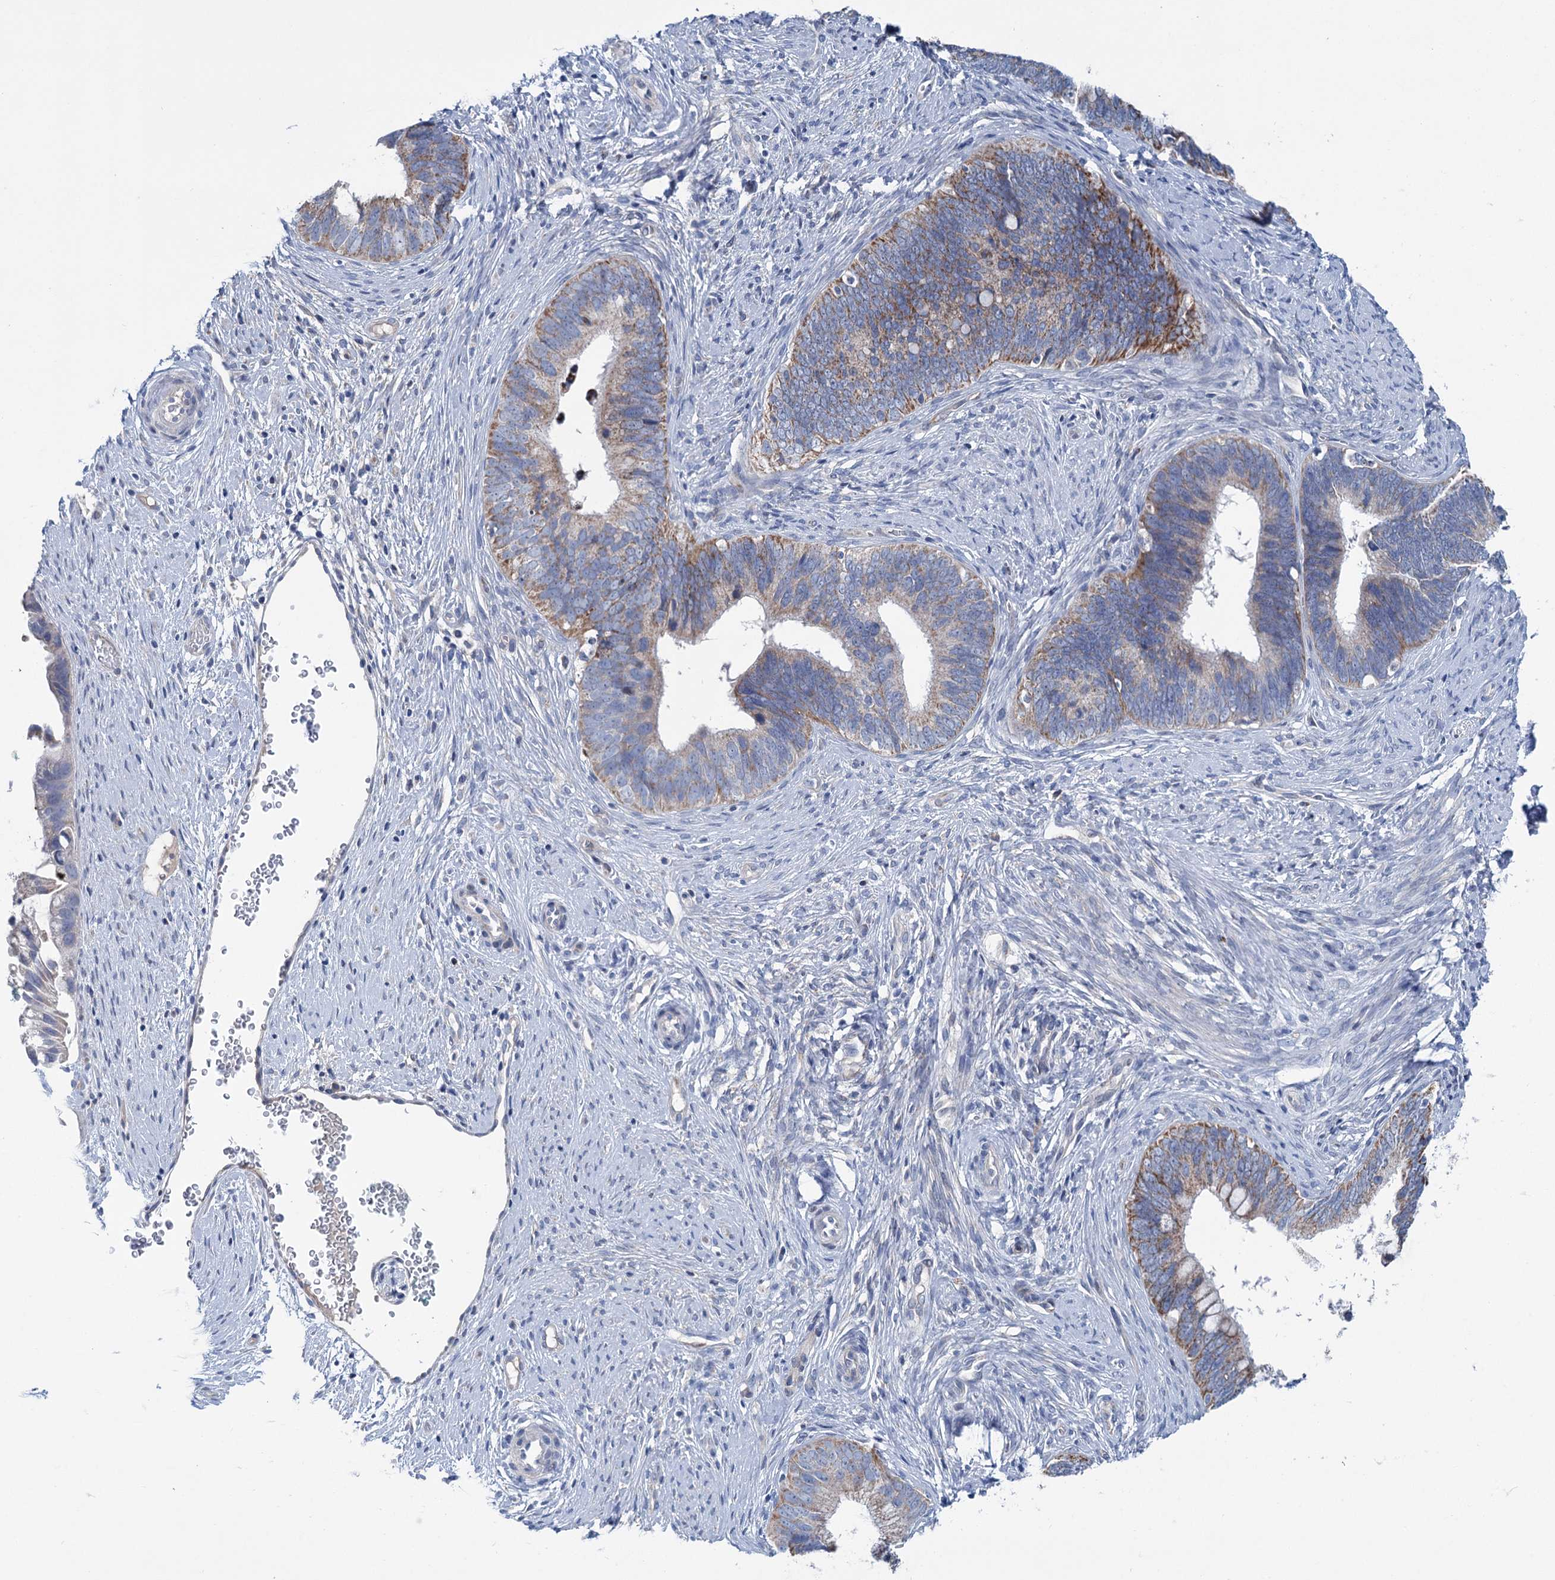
{"staining": {"intensity": "moderate", "quantity": "25%-75%", "location": "cytoplasmic/membranous"}, "tissue": "cervical cancer", "cell_type": "Tumor cells", "image_type": "cancer", "snomed": [{"axis": "morphology", "description": "Adenocarcinoma, NOS"}, {"axis": "topography", "description": "Cervix"}], "caption": "This micrograph displays adenocarcinoma (cervical) stained with immunohistochemistry to label a protein in brown. The cytoplasmic/membranous of tumor cells show moderate positivity for the protein. Nuclei are counter-stained blue.", "gene": "CHDH", "patient": {"sex": "female", "age": 42}}